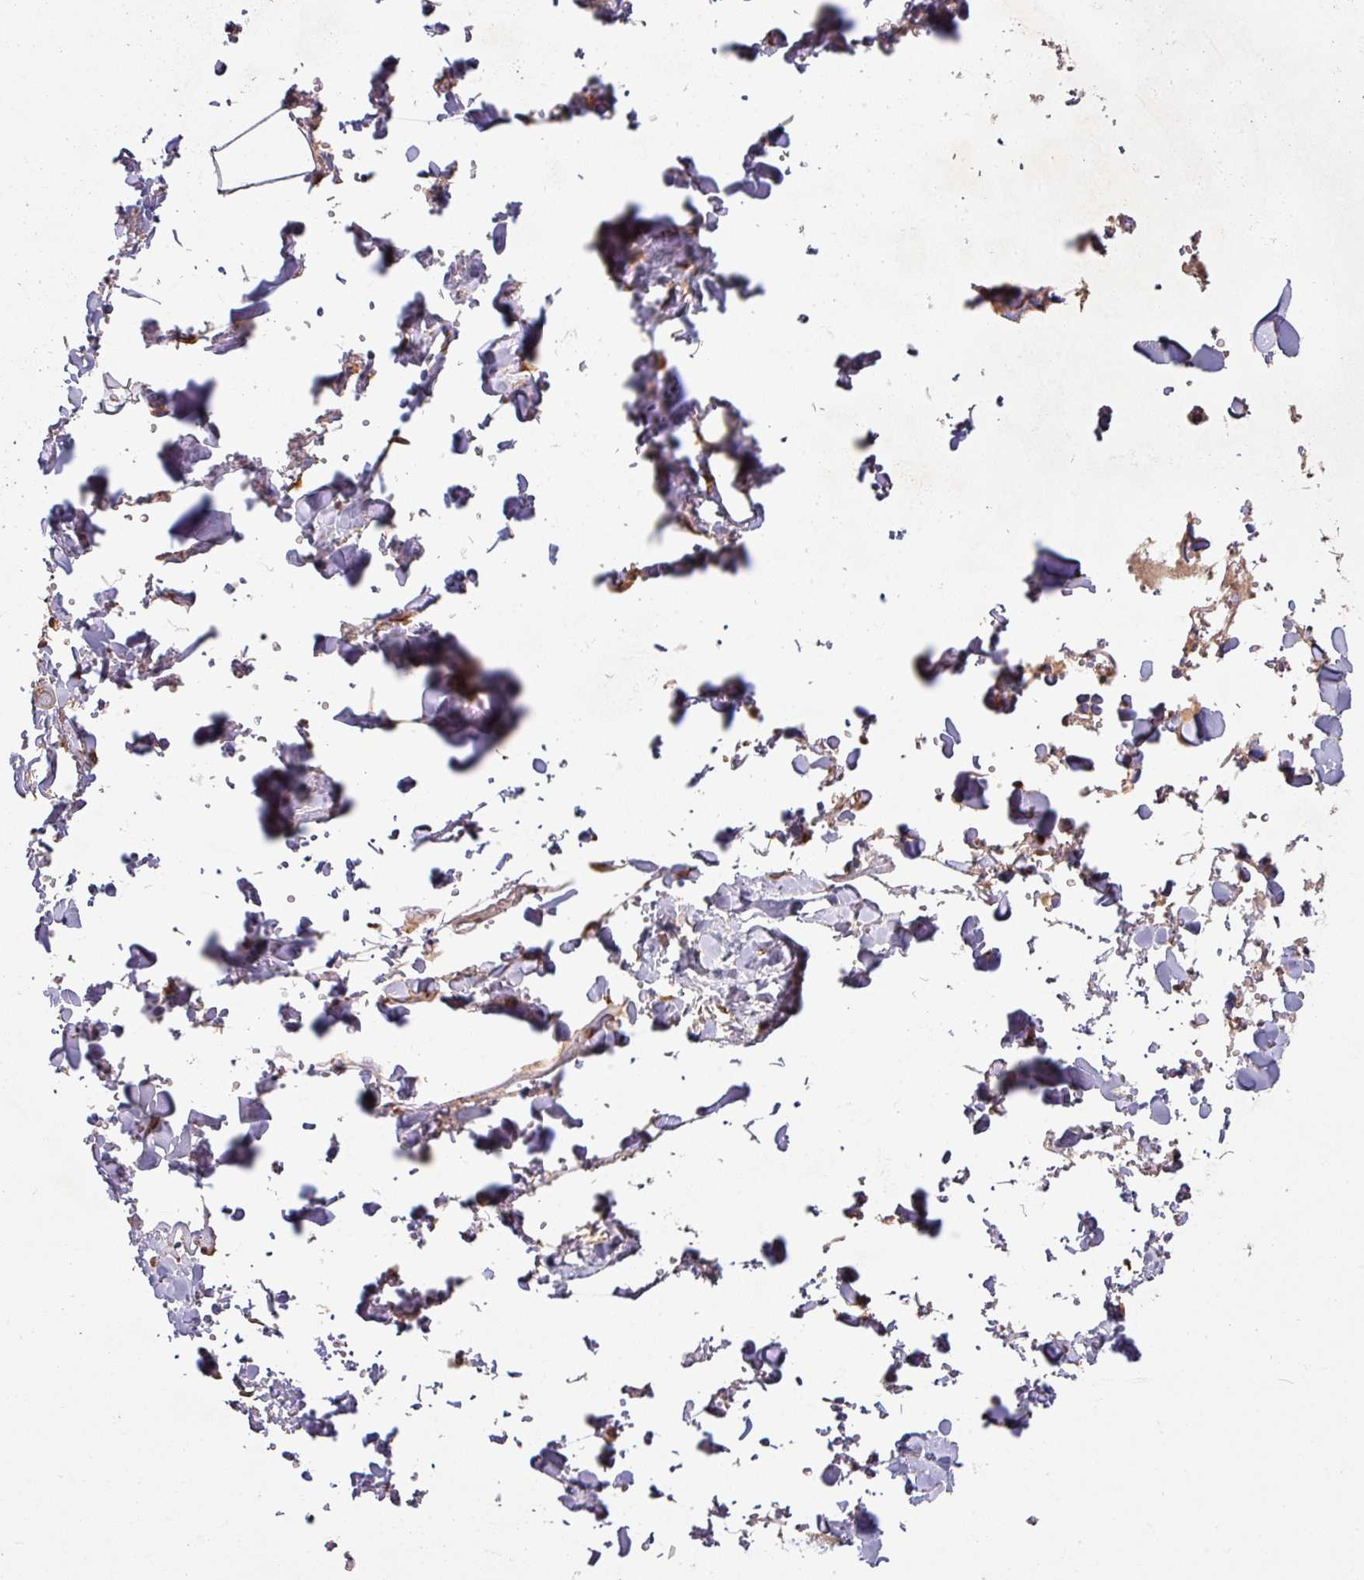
{"staining": {"intensity": "moderate", "quantity": "<25%", "location": "cytoplasmic/membranous"}, "tissue": "adipose tissue", "cell_type": "Adipocytes", "image_type": "normal", "snomed": [{"axis": "morphology", "description": "Normal tissue, NOS"}, {"axis": "topography", "description": "Rectum"}, {"axis": "topography", "description": "Peripheral nerve tissue"}], "caption": "This histopathology image demonstrates normal adipose tissue stained with immunohistochemistry (IHC) to label a protein in brown. The cytoplasmic/membranous of adipocytes show moderate positivity for the protein. Nuclei are counter-stained blue.", "gene": "ZNF322", "patient": {"sex": "female", "age": 69}}